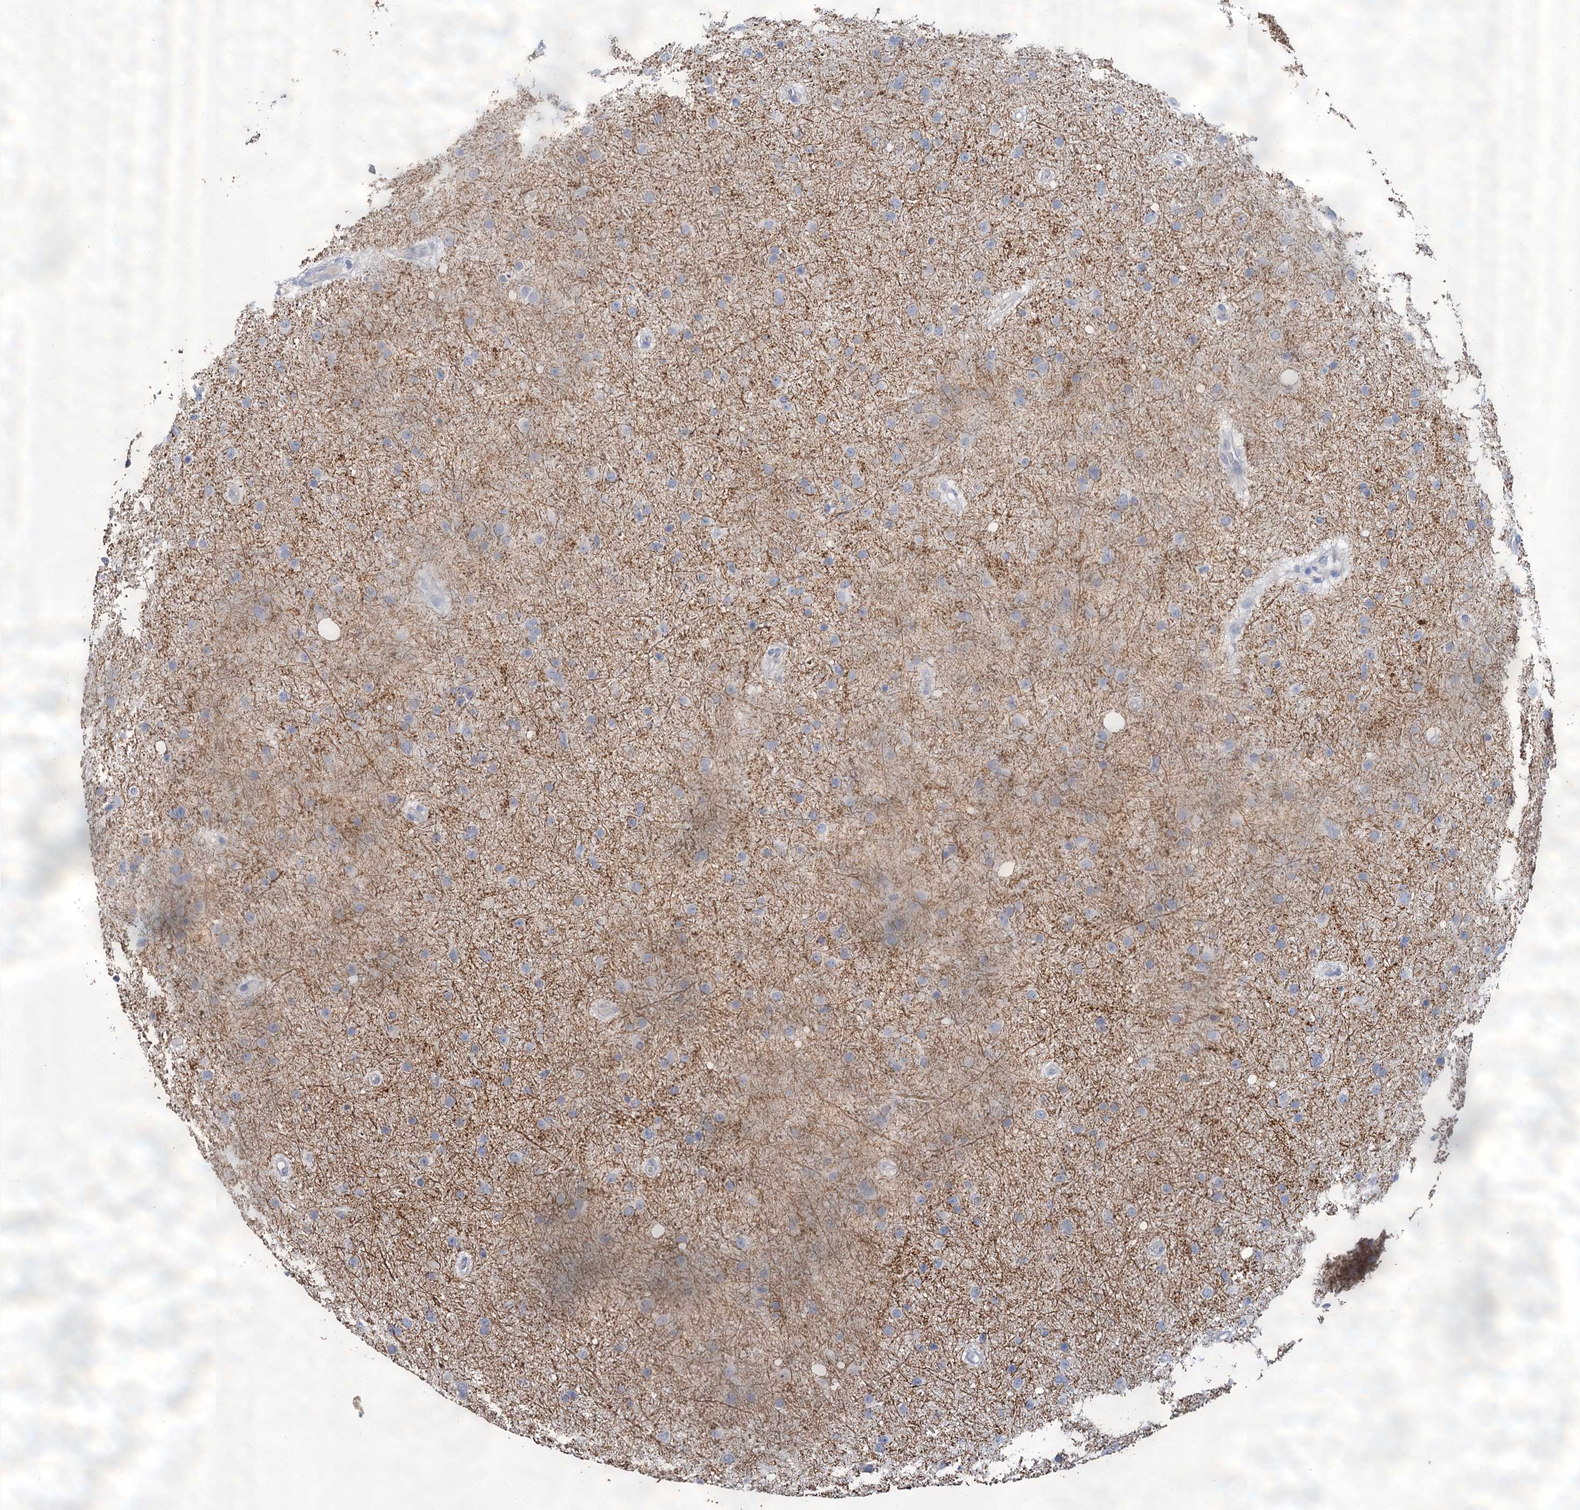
{"staining": {"intensity": "negative", "quantity": "none", "location": "none"}, "tissue": "glioma", "cell_type": "Tumor cells", "image_type": "cancer", "snomed": [{"axis": "morphology", "description": "Glioma, malignant, Low grade"}, {"axis": "topography", "description": "Cerebral cortex"}], "caption": "Tumor cells show no significant expression in malignant glioma (low-grade).", "gene": "SNCB", "patient": {"sex": "female", "age": 39}}